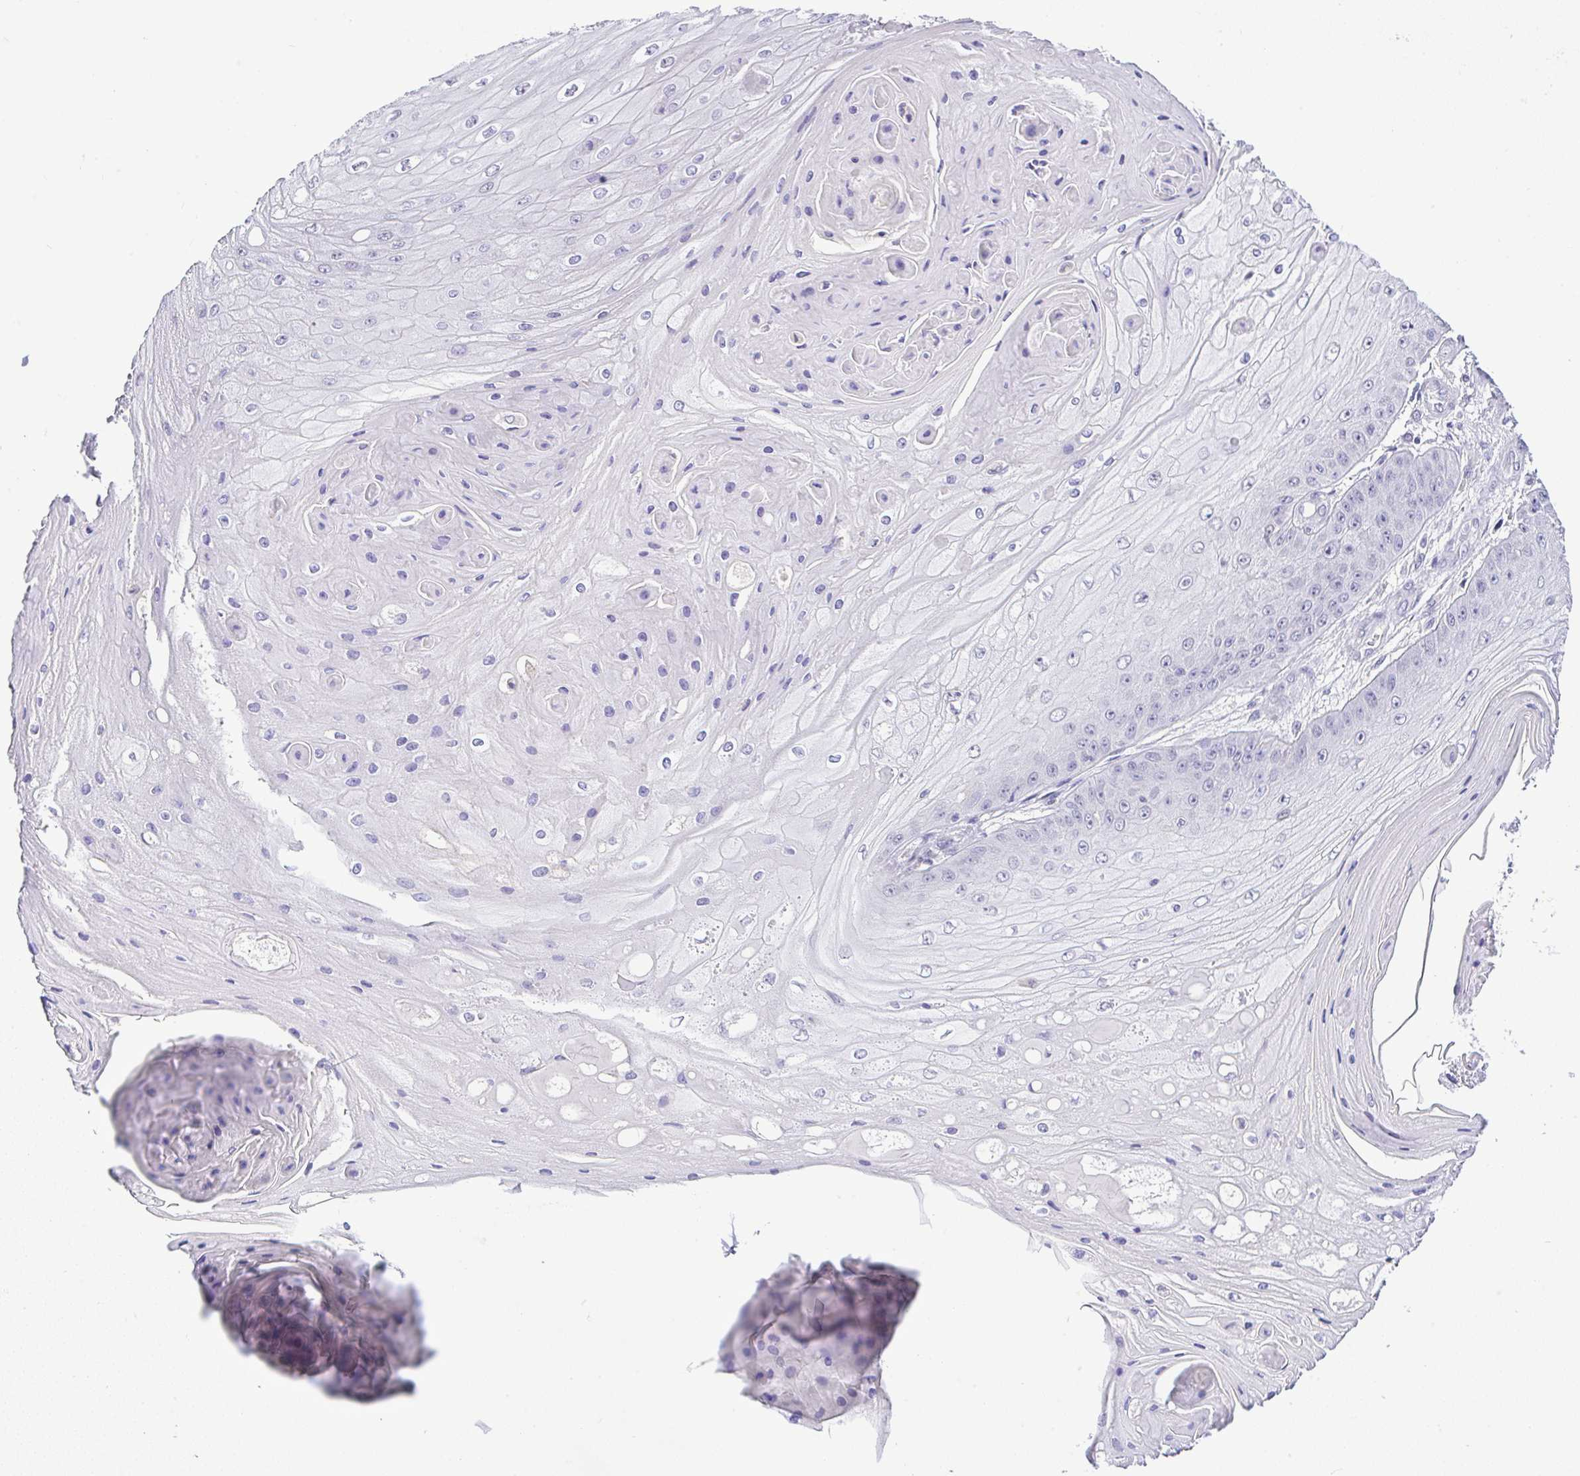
{"staining": {"intensity": "negative", "quantity": "none", "location": "none"}, "tissue": "skin cancer", "cell_type": "Tumor cells", "image_type": "cancer", "snomed": [{"axis": "morphology", "description": "Squamous cell carcinoma, NOS"}, {"axis": "topography", "description": "Skin"}], "caption": "DAB (3,3'-diaminobenzidine) immunohistochemical staining of skin cancer demonstrates no significant positivity in tumor cells. (DAB (3,3'-diaminobenzidine) IHC, high magnification).", "gene": "CTU1", "patient": {"sex": "male", "age": 70}}